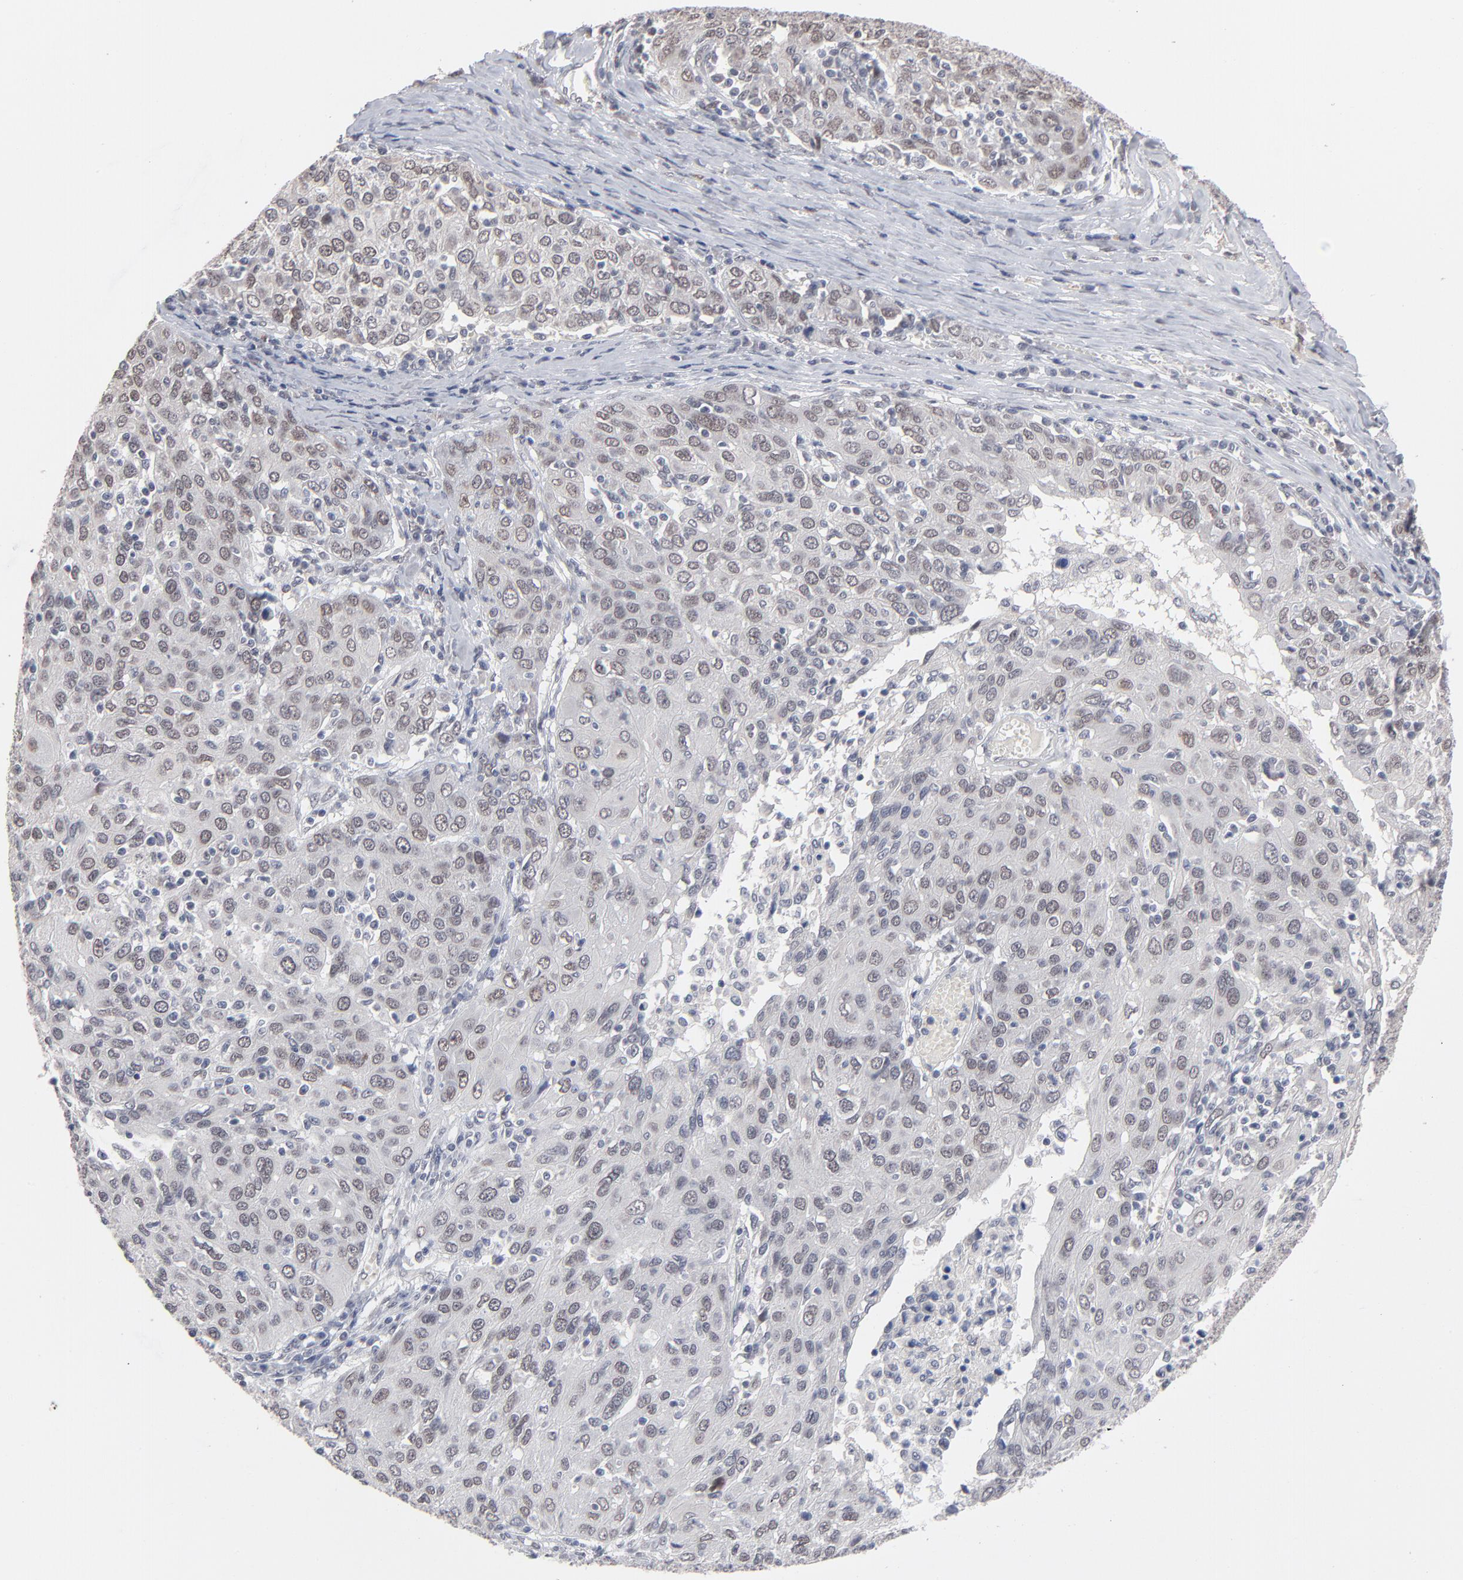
{"staining": {"intensity": "weak", "quantity": "<25%", "location": "nuclear"}, "tissue": "ovarian cancer", "cell_type": "Tumor cells", "image_type": "cancer", "snomed": [{"axis": "morphology", "description": "Carcinoma, endometroid"}, {"axis": "topography", "description": "Ovary"}], "caption": "Immunohistochemistry (IHC) micrograph of neoplastic tissue: ovarian cancer stained with DAB (3,3'-diaminobenzidine) exhibits no significant protein staining in tumor cells.", "gene": "MBIP", "patient": {"sex": "female", "age": 50}}